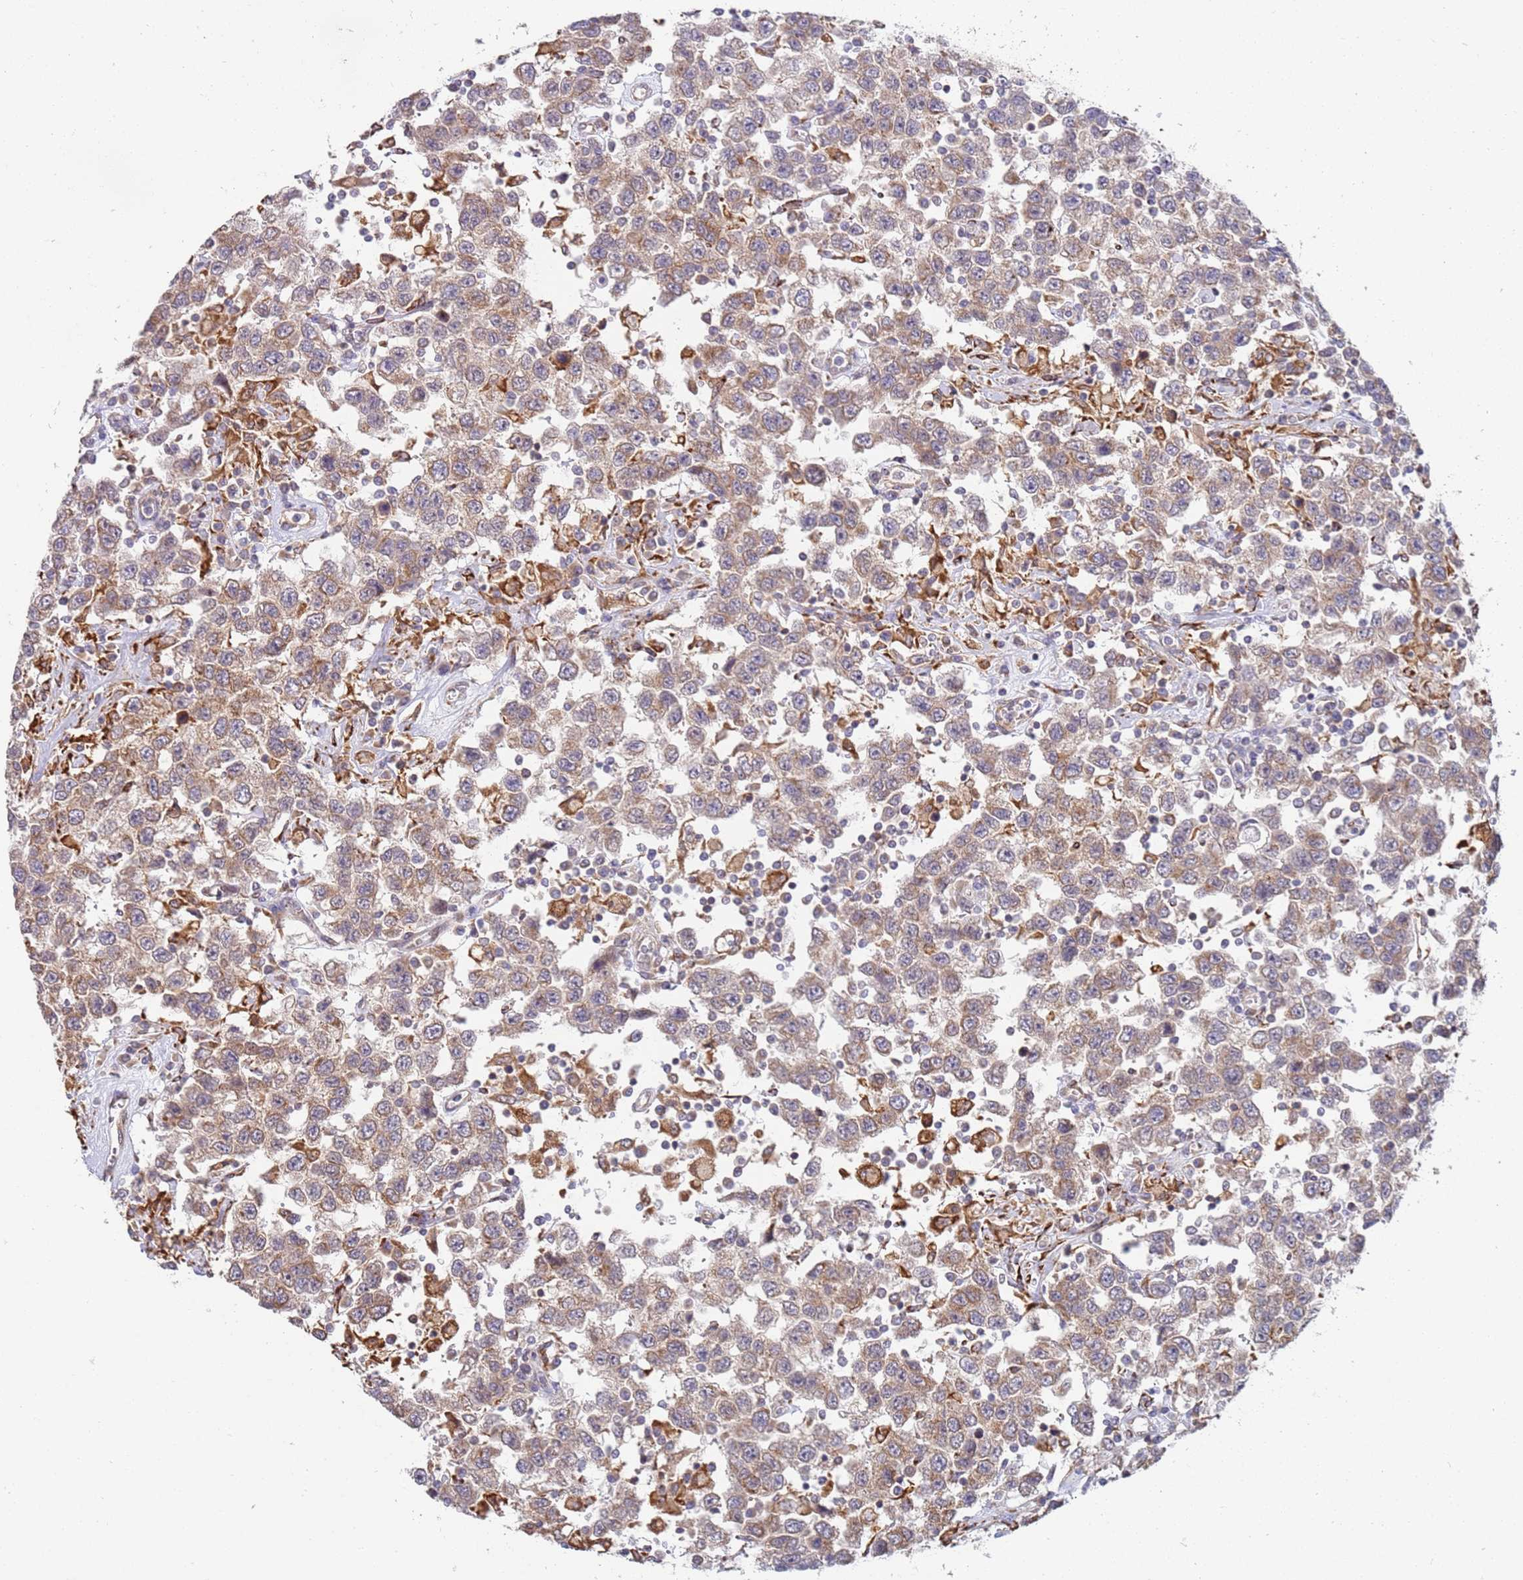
{"staining": {"intensity": "weak", "quantity": ">75%", "location": "cytoplasmic/membranous"}, "tissue": "testis cancer", "cell_type": "Tumor cells", "image_type": "cancer", "snomed": [{"axis": "morphology", "description": "Seminoma, NOS"}, {"axis": "topography", "description": "Testis"}], "caption": "Protein expression analysis of testis cancer displays weak cytoplasmic/membranous positivity in approximately >75% of tumor cells.", "gene": "VRK2", "patient": {"sex": "male", "age": 41}}